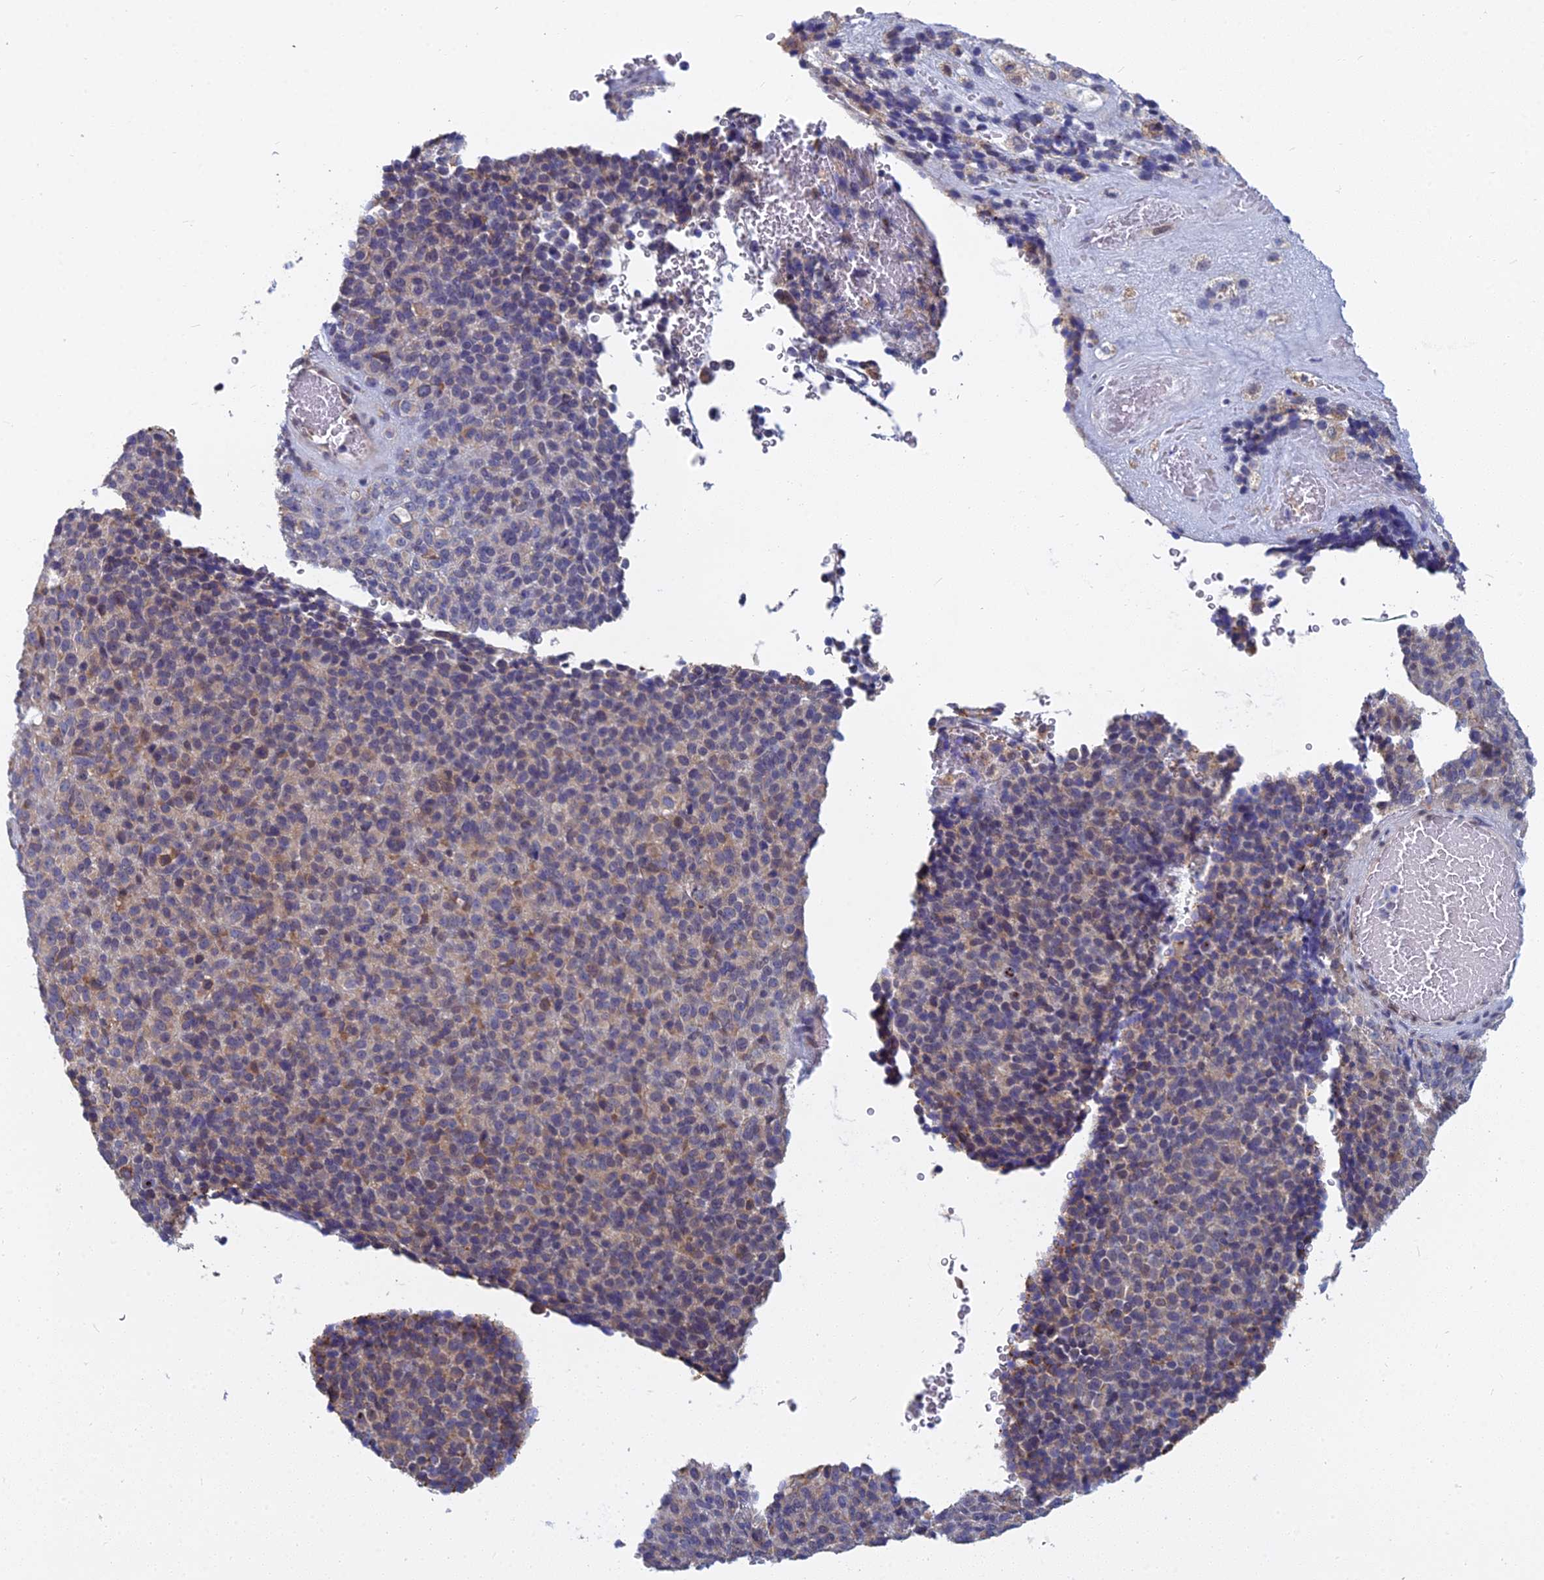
{"staining": {"intensity": "moderate", "quantity": "<25%", "location": "cytoplasmic/membranous"}, "tissue": "melanoma", "cell_type": "Tumor cells", "image_type": "cancer", "snomed": [{"axis": "morphology", "description": "Malignant melanoma, Metastatic site"}, {"axis": "topography", "description": "Brain"}], "caption": "This is a photomicrograph of immunohistochemistry staining of melanoma, which shows moderate positivity in the cytoplasmic/membranous of tumor cells.", "gene": "KIAA1143", "patient": {"sex": "female", "age": 56}}